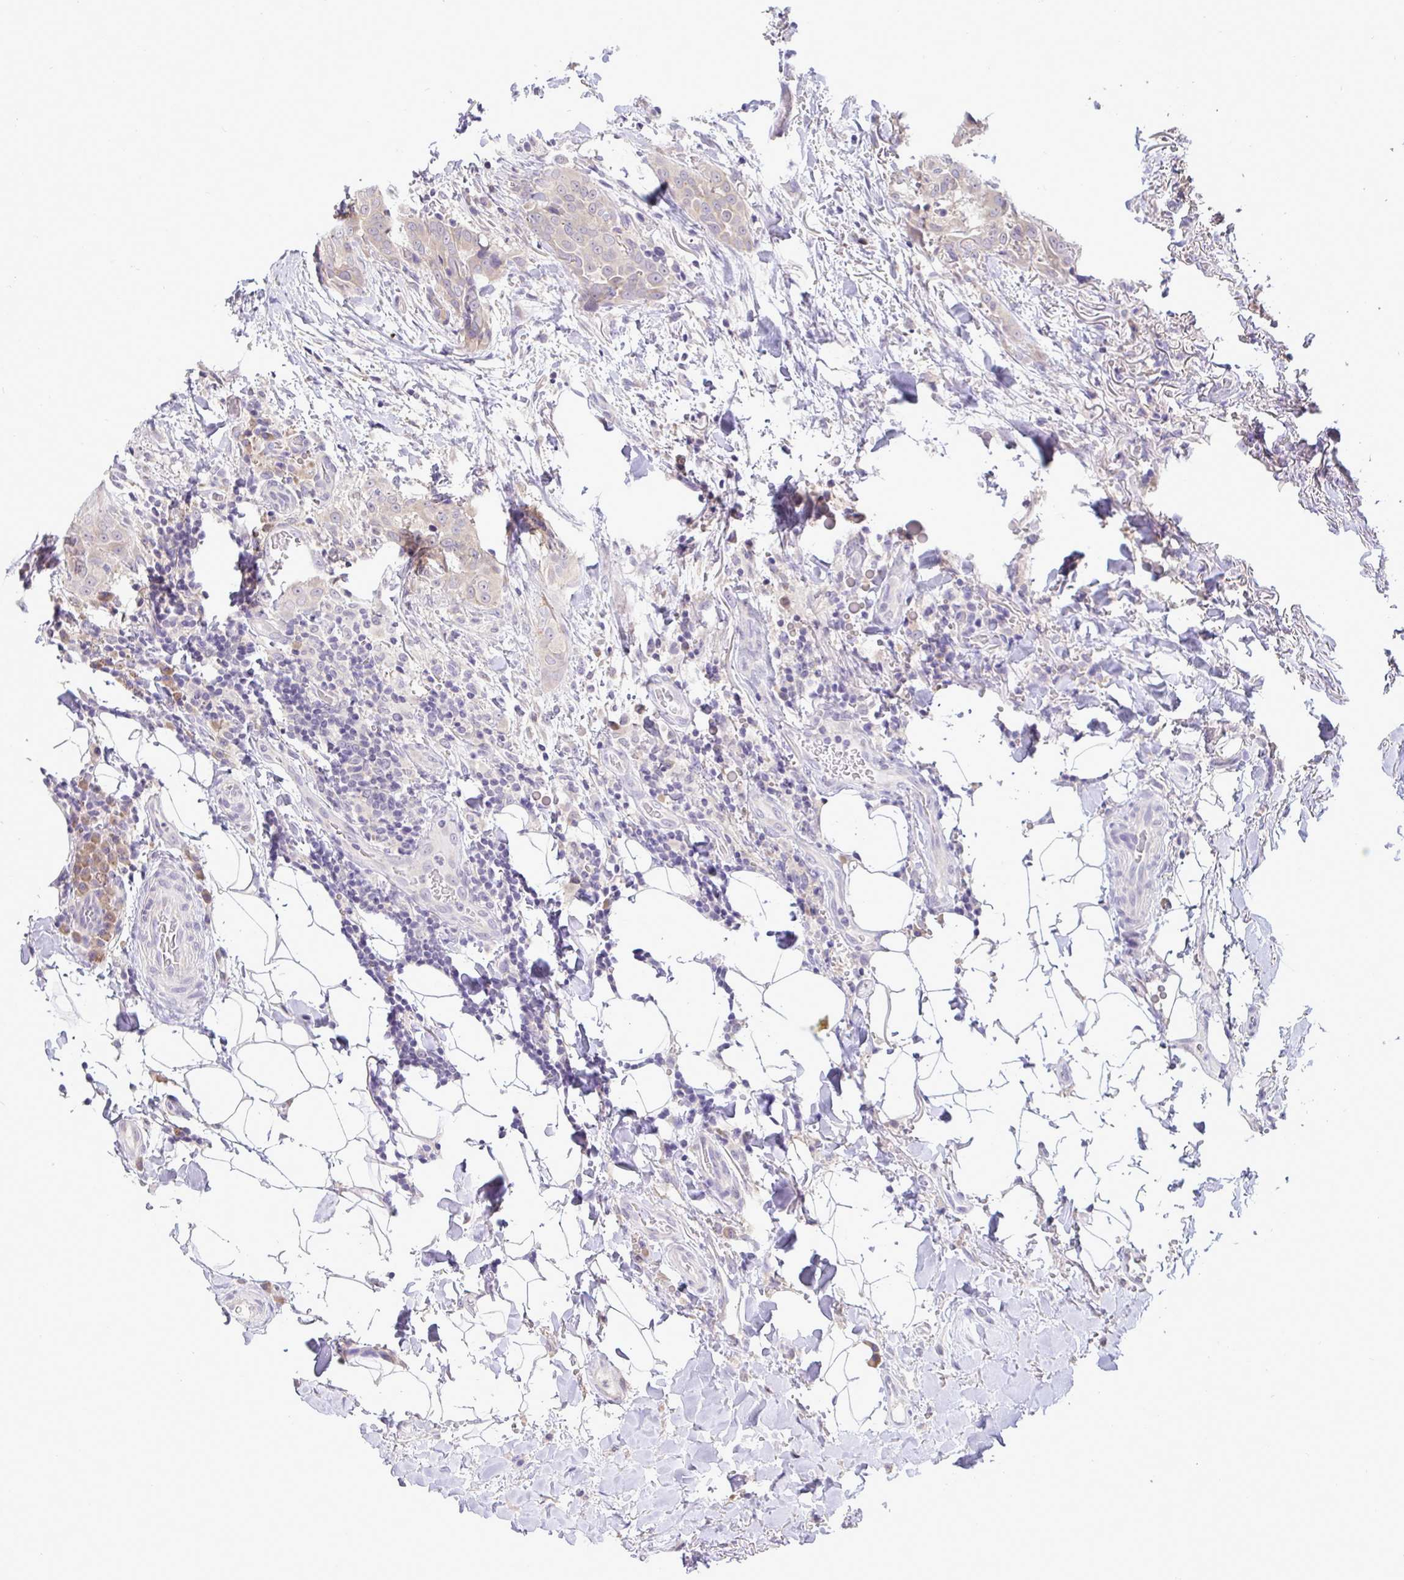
{"staining": {"intensity": "negative", "quantity": "none", "location": "none"}, "tissue": "thyroid cancer", "cell_type": "Tumor cells", "image_type": "cancer", "snomed": [{"axis": "morphology", "description": "Papillary adenocarcinoma, NOS"}, {"axis": "topography", "description": "Thyroid gland"}], "caption": "High magnification brightfield microscopy of papillary adenocarcinoma (thyroid) stained with DAB (brown) and counterstained with hematoxylin (blue): tumor cells show no significant expression.", "gene": "TMEM41A", "patient": {"sex": "male", "age": 61}}